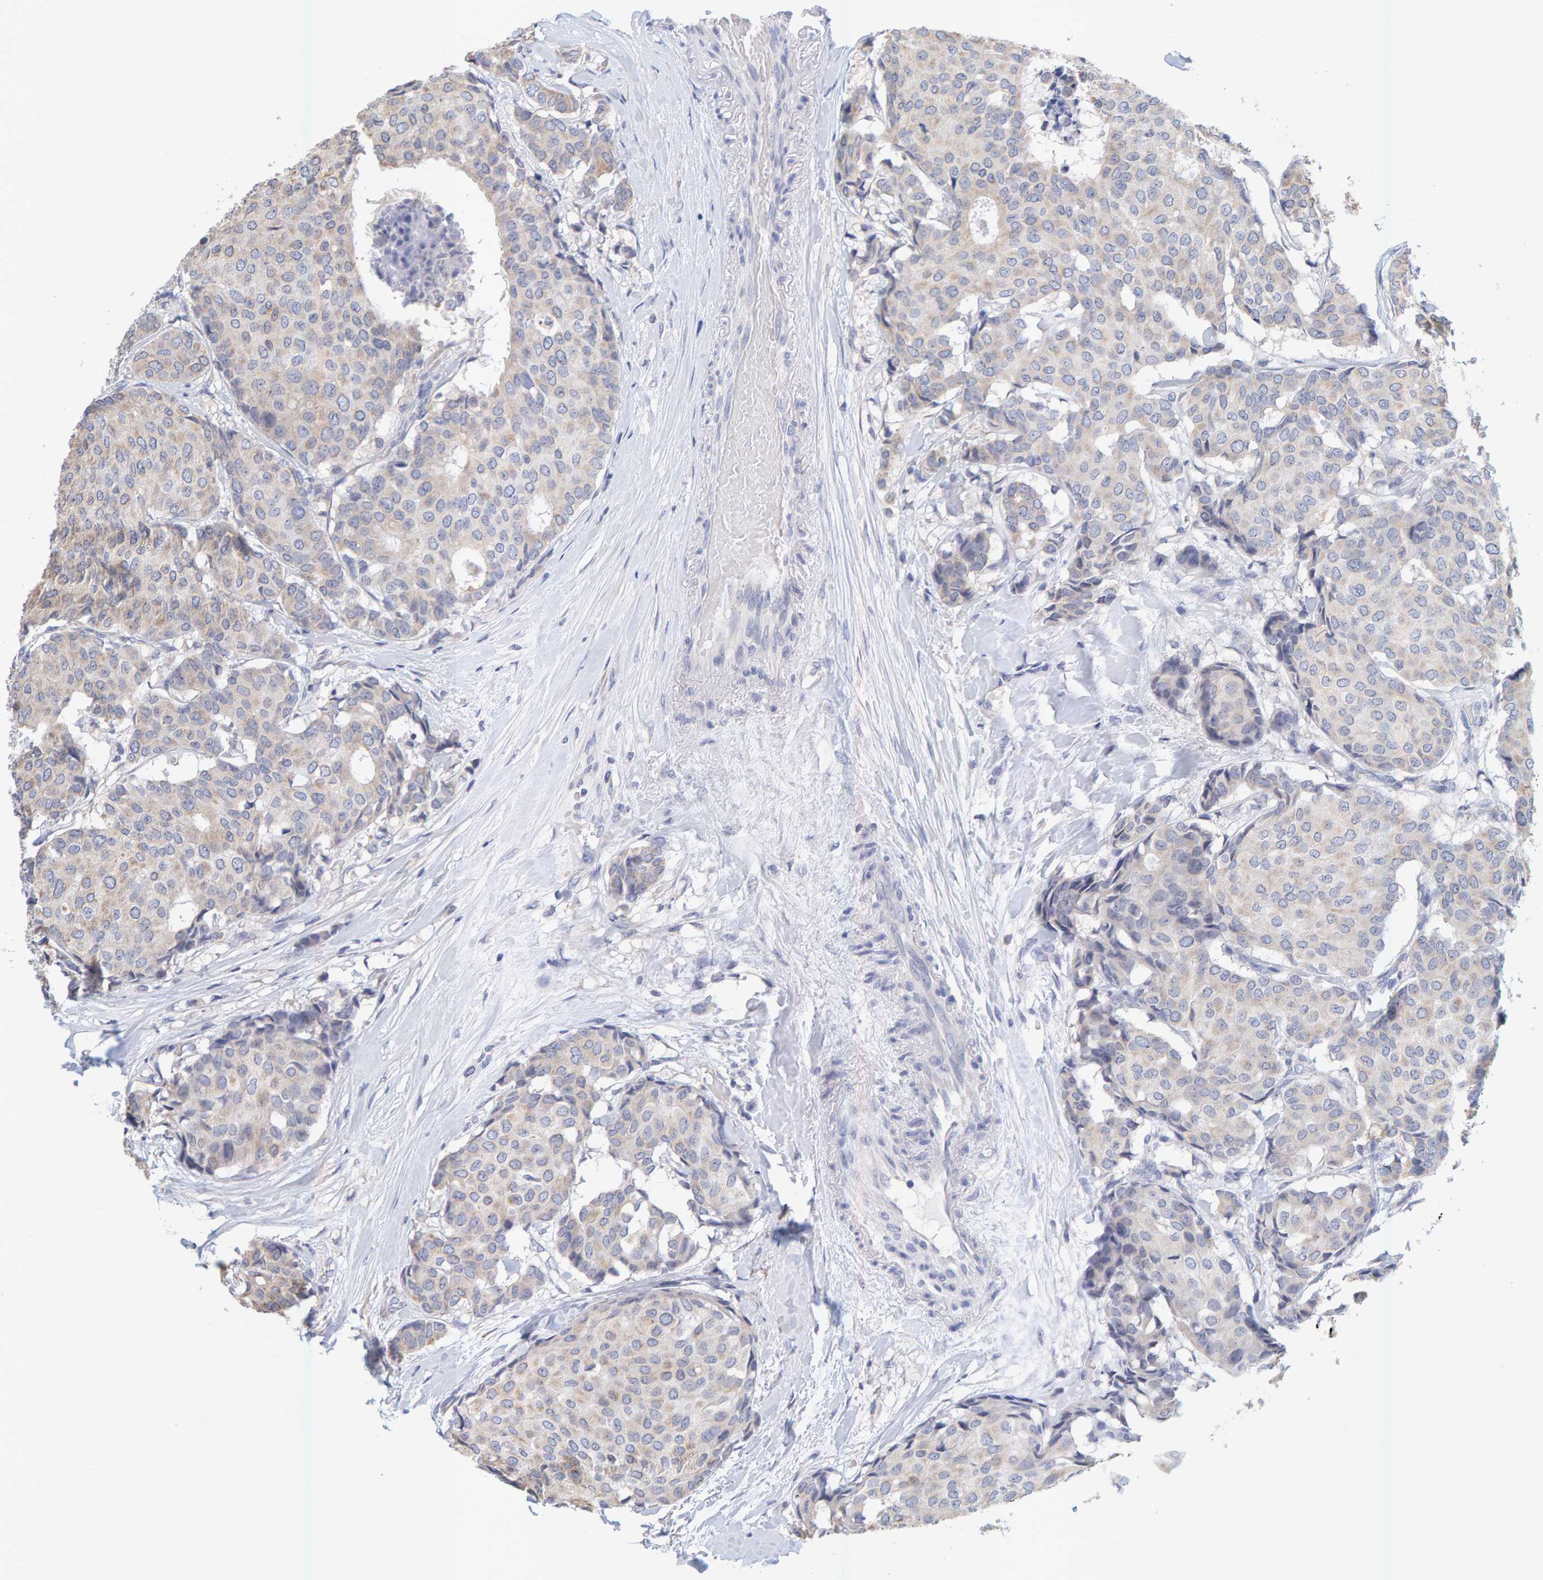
{"staining": {"intensity": "weak", "quantity": "<25%", "location": "cytoplasmic/membranous"}, "tissue": "breast cancer", "cell_type": "Tumor cells", "image_type": "cancer", "snomed": [{"axis": "morphology", "description": "Duct carcinoma"}, {"axis": "topography", "description": "Breast"}], "caption": "Tumor cells are negative for protein expression in human breast infiltrating ductal carcinoma. (DAB IHC visualized using brightfield microscopy, high magnification).", "gene": "SGPL1", "patient": {"sex": "female", "age": 75}}